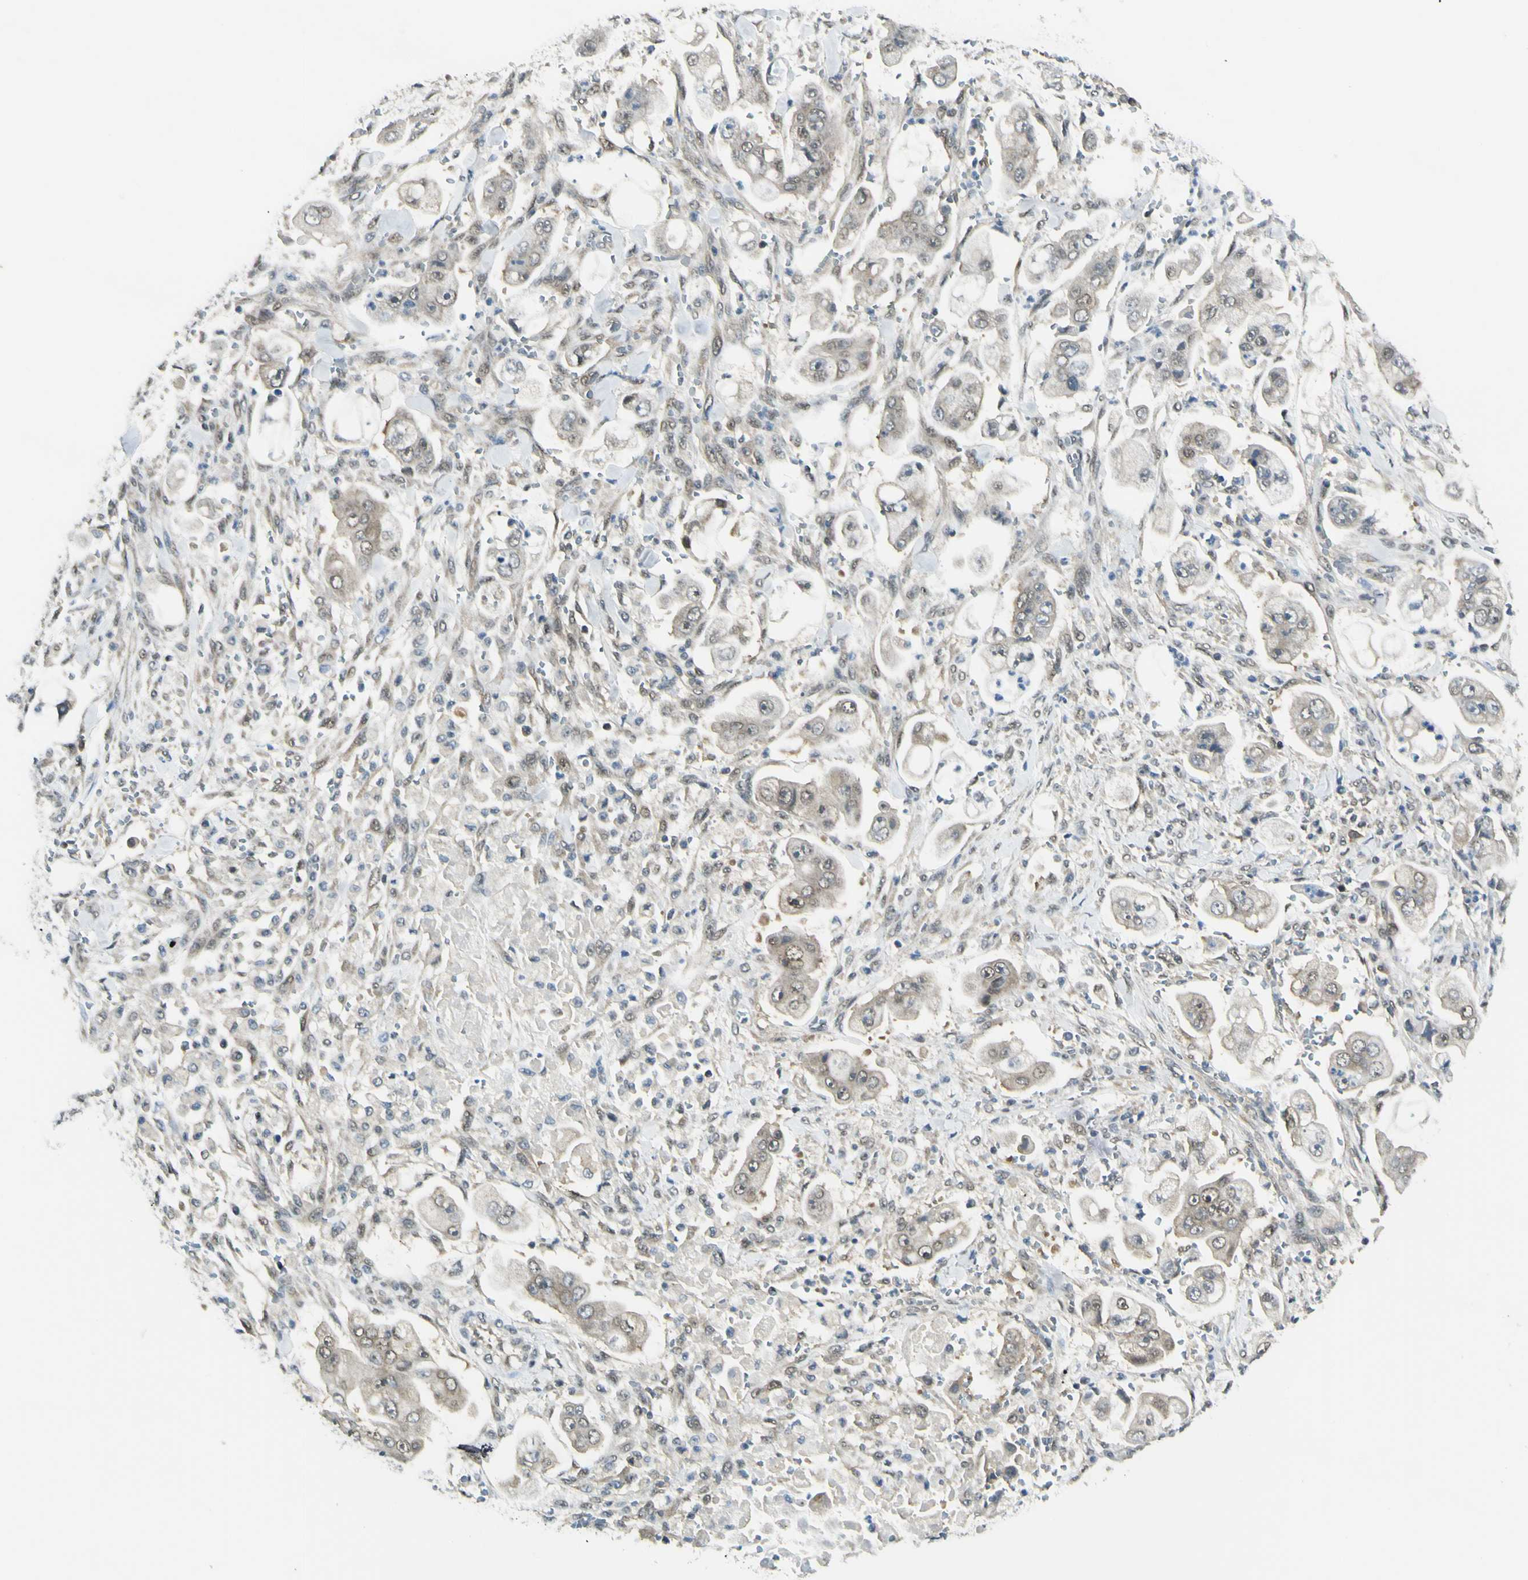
{"staining": {"intensity": "weak", "quantity": "<25%", "location": "cytoplasmic/membranous"}, "tissue": "stomach cancer", "cell_type": "Tumor cells", "image_type": "cancer", "snomed": [{"axis": "morphology", "description": "Adenocarcinoma, NOS"}, {"axis": "topography", "description": "Stomach"}], "caption": "Immunohistochemistry (IHC) of human stomach cancer (adenocarcinoma) displays no staining in tumor cells.", "gene": "PSMD5", "patient": {"sex": "male", "age": 62}}